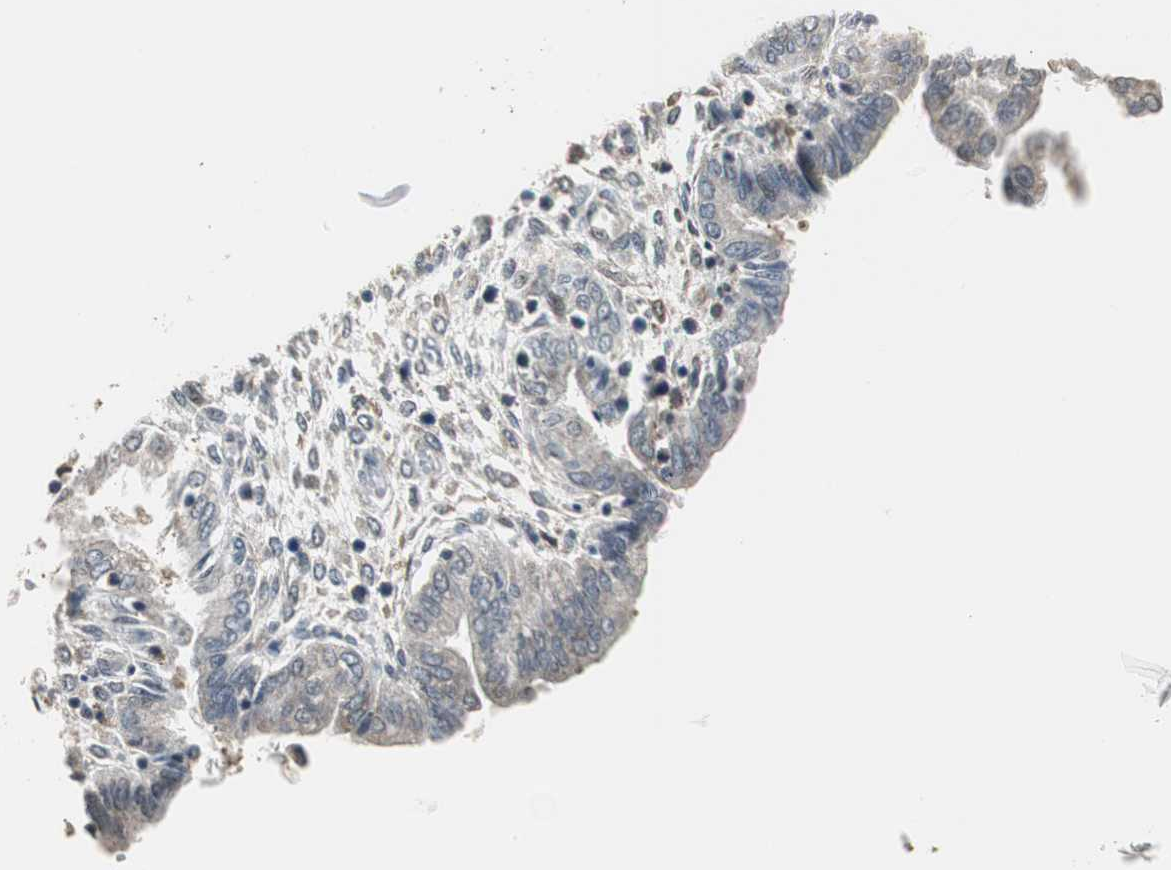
{"staining": {"intensity": "weak", "quantity": "25%-75%", "location": "cytoplasmic/membranous"}, "tissue": "endometrium", "cell_type": "Cells in endometrial stroma", "image_type": "normal", "snomed": [{"axis": "morphology", "description": "Normal tissue, NOS"}, {"axis": "topography", "description": "Endometrium"}], "caption": "Protein expression analysis of normal endometrium exhibits weak cytoplasmic/membranous expression in approximately 25%-75% of cells in endometrial stroma. (DAB IHC, brown staining for protein, blue staining for nuclei).", "gene": "CCT5", "patient": {"sex": "female", "age": 33}}